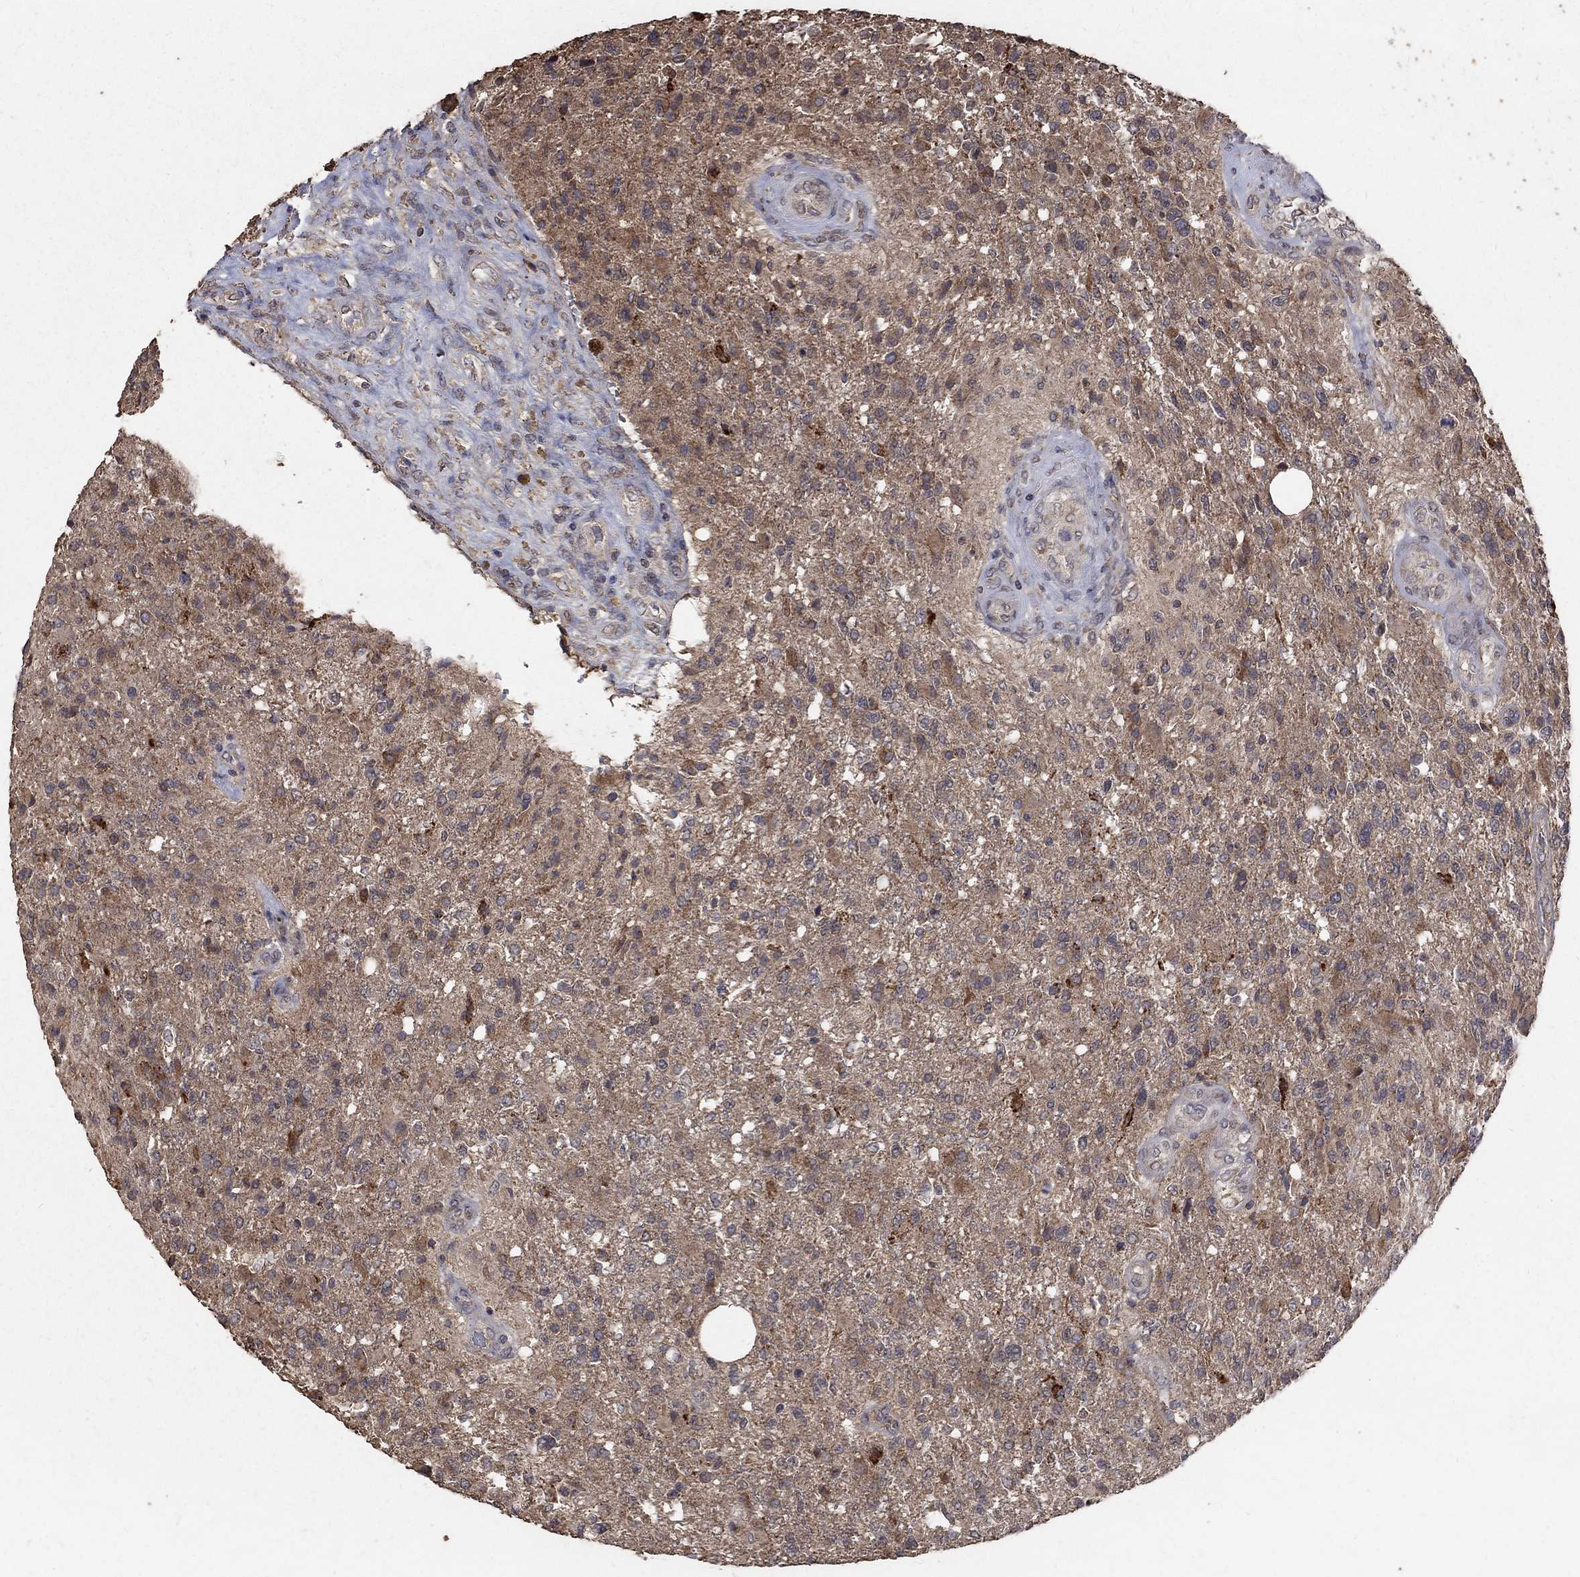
{"staining": {"intensity": "strong", "quantity": "<25%", "location": "cytoplasmic/membranous"}, "tissue": "glioma", "cell_type": "Tumor cells", "image_type": "cancer", "snomed": [{"axis": "morphology", "description": "Glioma, malignant, High grade"}, {"axis": "topography", "description": "Brain"}], "caption": "Glioma tissue reveals strong cytoplasmic/membranous expression in about <25% of tumor cells", "gene": "C17orf75", "patient": {"sex": "male", "age": 56}}